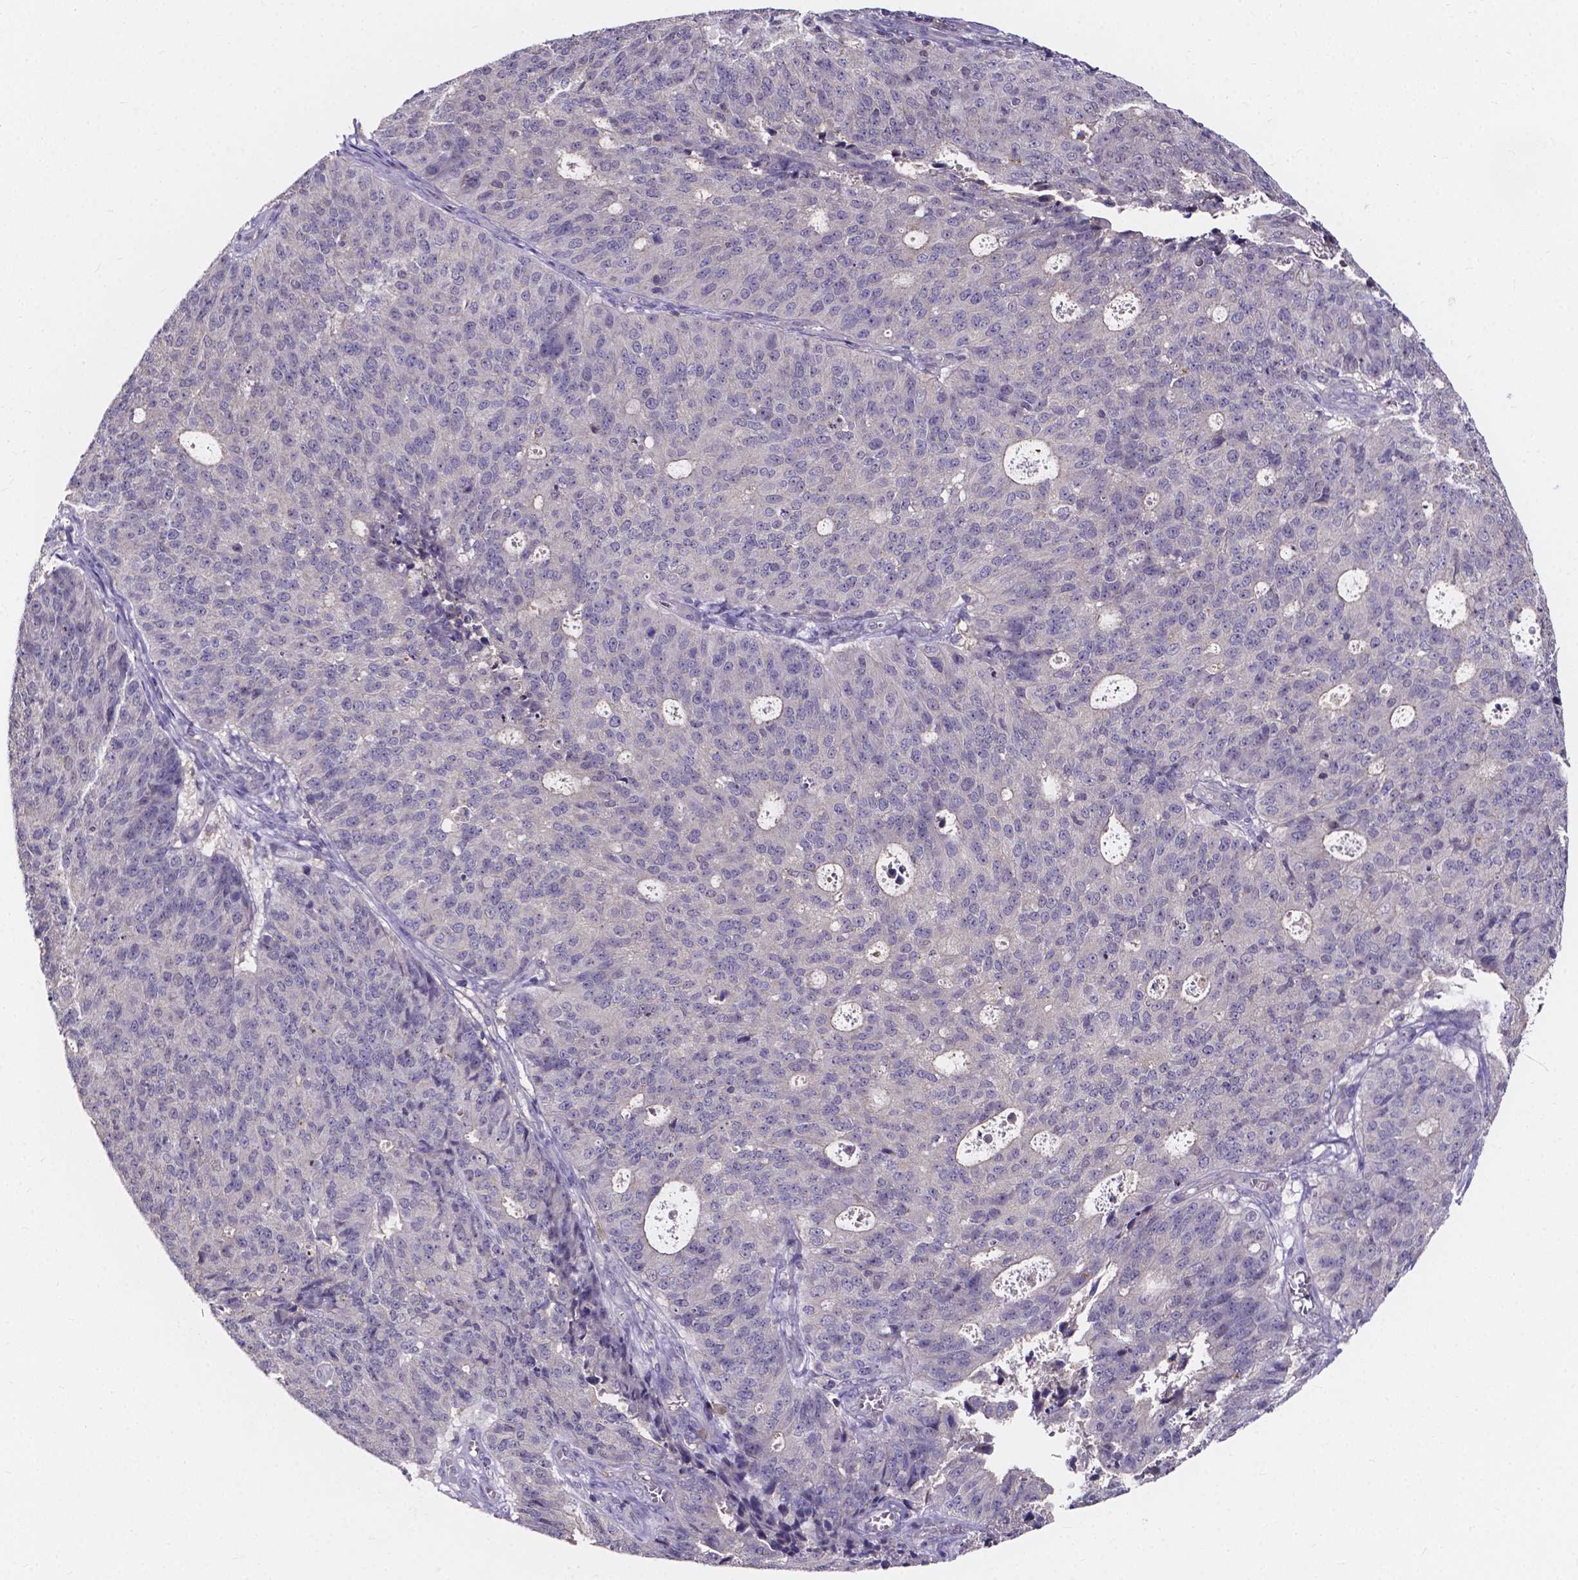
{"staining": {"intensity": "negative", "quantity": "none", "location": "none"}, "tissue": "endometrial cancer", "cell_type": "Tumor cells", "image_type": "cancer", "snomed": [{"axis": "morphology", "description": "Adenocarcinoma, NOS"}, {"axis": "topography", "description": "Endometrium"}], "caption": "An IHC photomicrograph of endometrial cancer (adenocarcinoma) is shown. There is no staining in tumor cells of endometrial cancer (adenocarcinoma). (IHC, brightfield microscopy, high magnification).", "gene": "SPOCD1", "patient": {"sex": "female", "age": 82}}